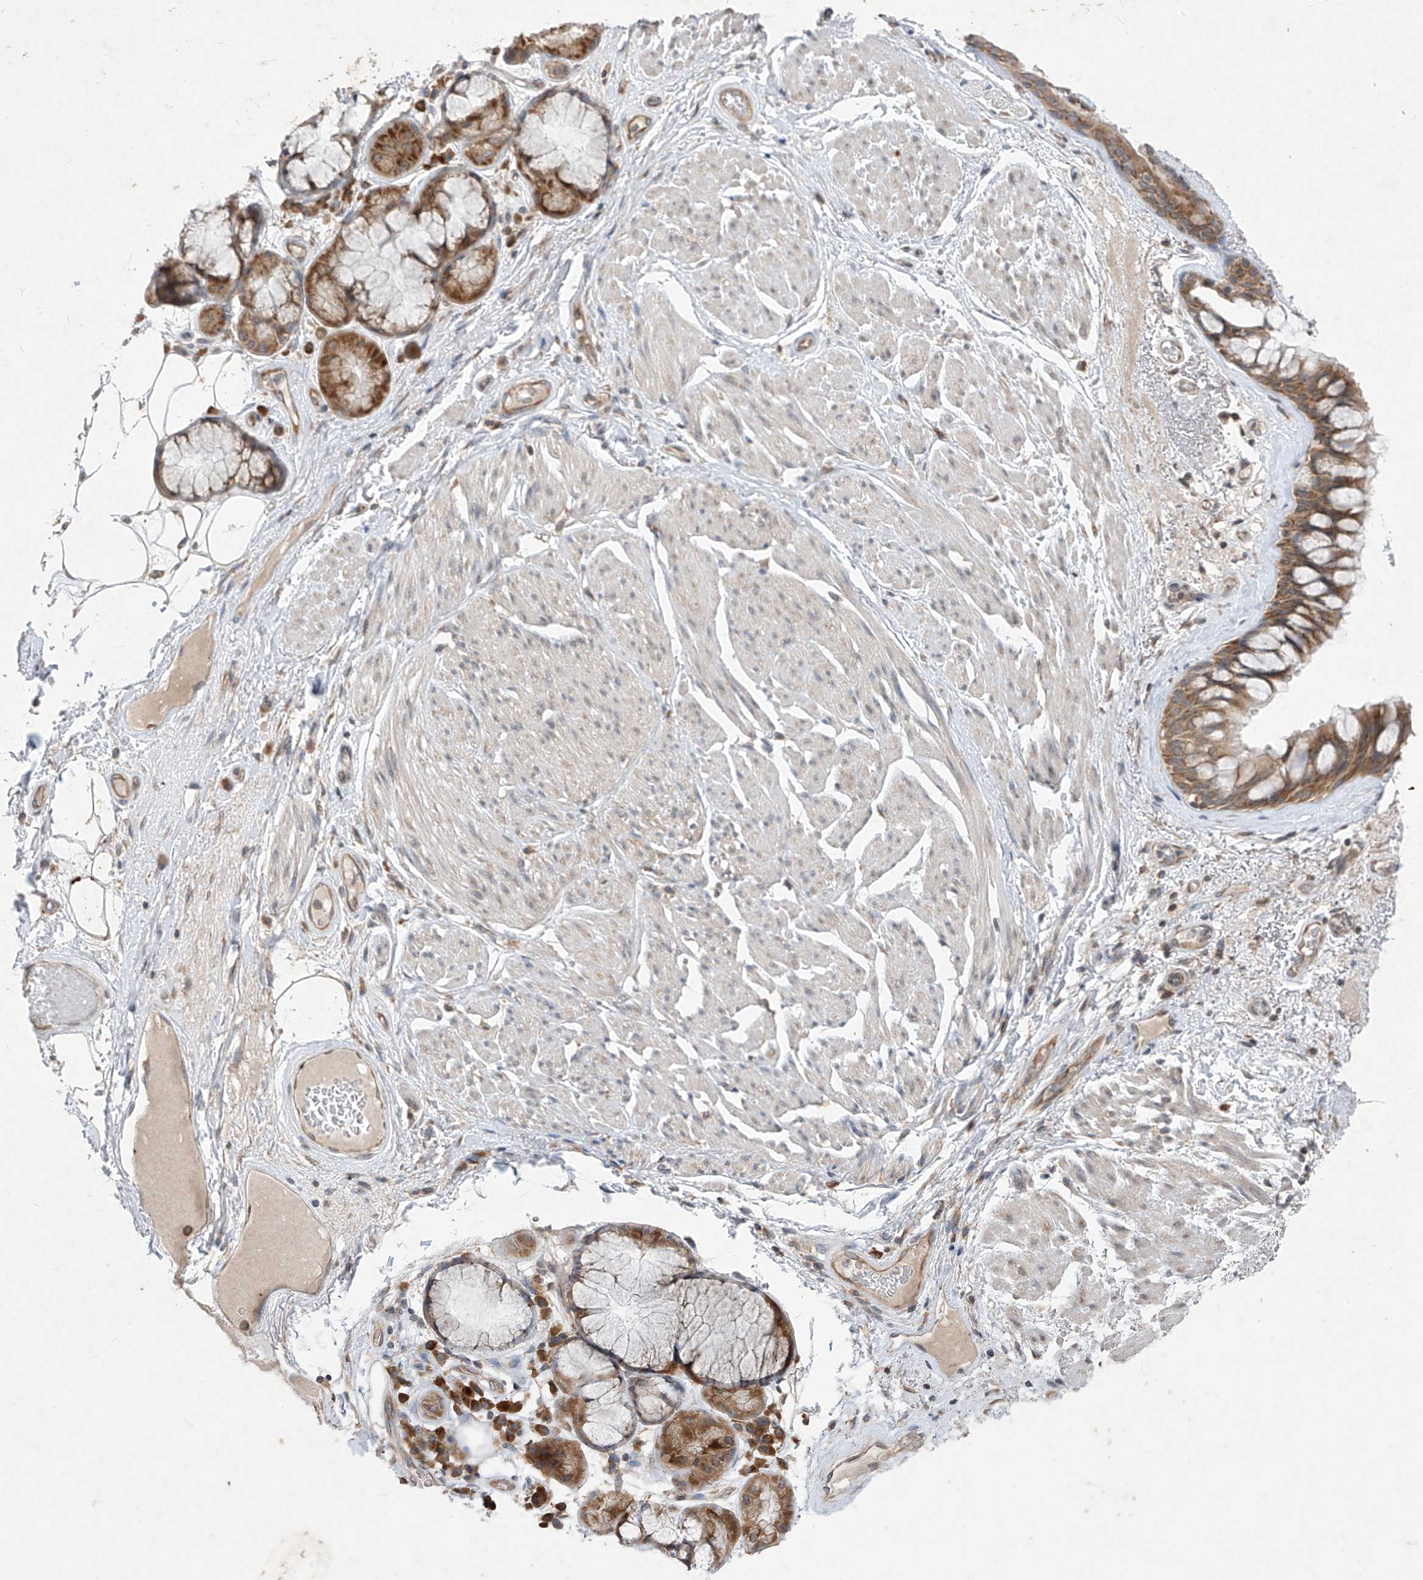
{"staining": {"intensity": "negative", "quantity": "none", "location": "none"}, "tissue": "adipose tissue", "cell_type": "Adipocytes", "image_type": "normal", "snomed": [{"axis": "morphology", "description": "Normal tissue, NOS"}, {"axis": "topography", "description": "Bronchus"}], "caption": "Adipose tissue was stained to show a protein in brown. There is no significant staining in adipocytes. The staining is performed using DAB (3,3'-diaminobenzidine) brown chromogen with nuclei counter-stained in using hematoxylin.", "gene": "RPL34", "patient": {"sex": "male", "age": 66}}